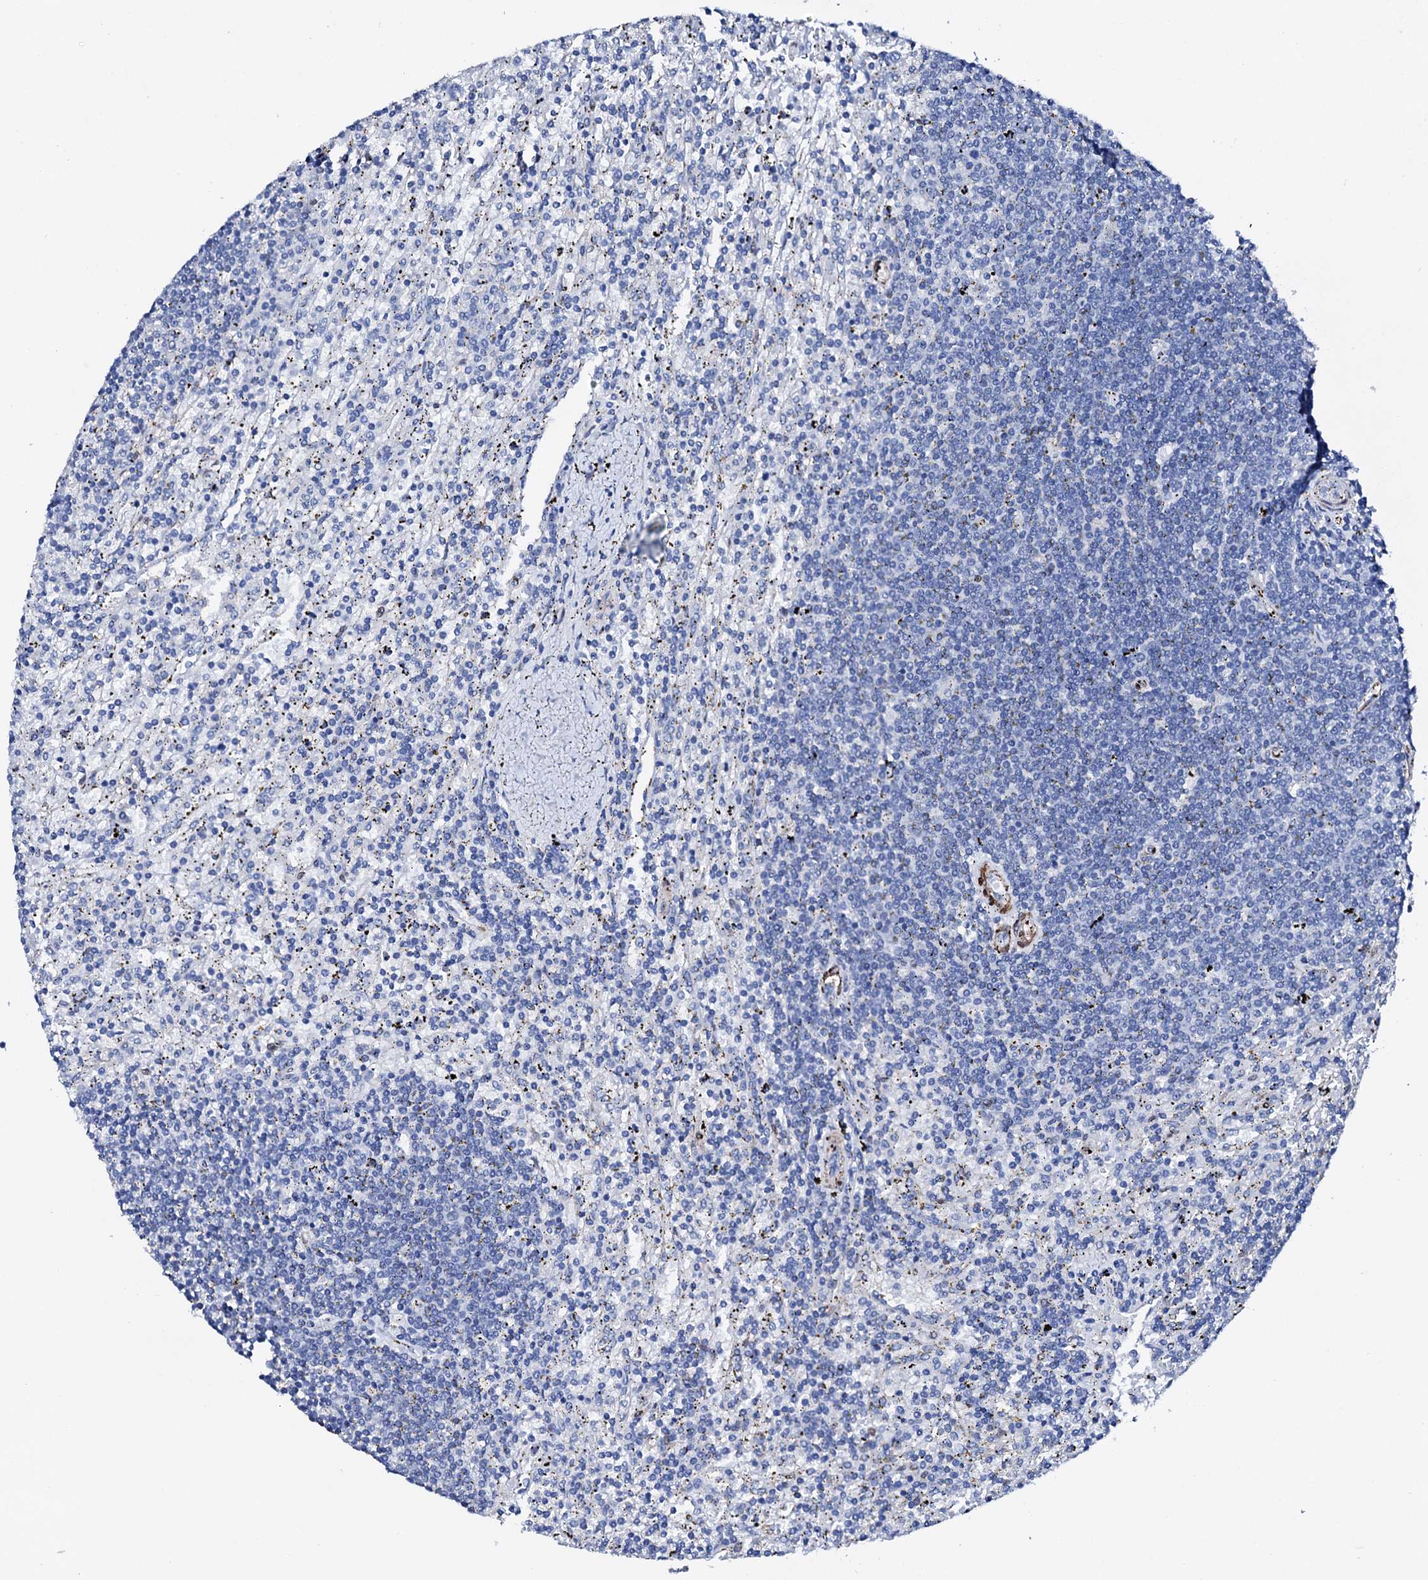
{"staining": {"intensity": "negative", "quantity": "none", "location": "none"}, "tissue": "lymphoma", "cell_type": "Tumor cells", "image_type": "cancer", "snomed": [{"axis": "morphology", "description": "Malignant lymphoma, non-Hodgkin's type, Low grade"}, {"axis": "topography", "description": "Spleen"}], "caption": "Immunohistochemical staining of malignant lymphoma, non-Hodgkin's type (low-grade) displays no significant positivity in tumor cells.", "gene": "NRIP2", "patient": {"sex": "male", "age": 76}}